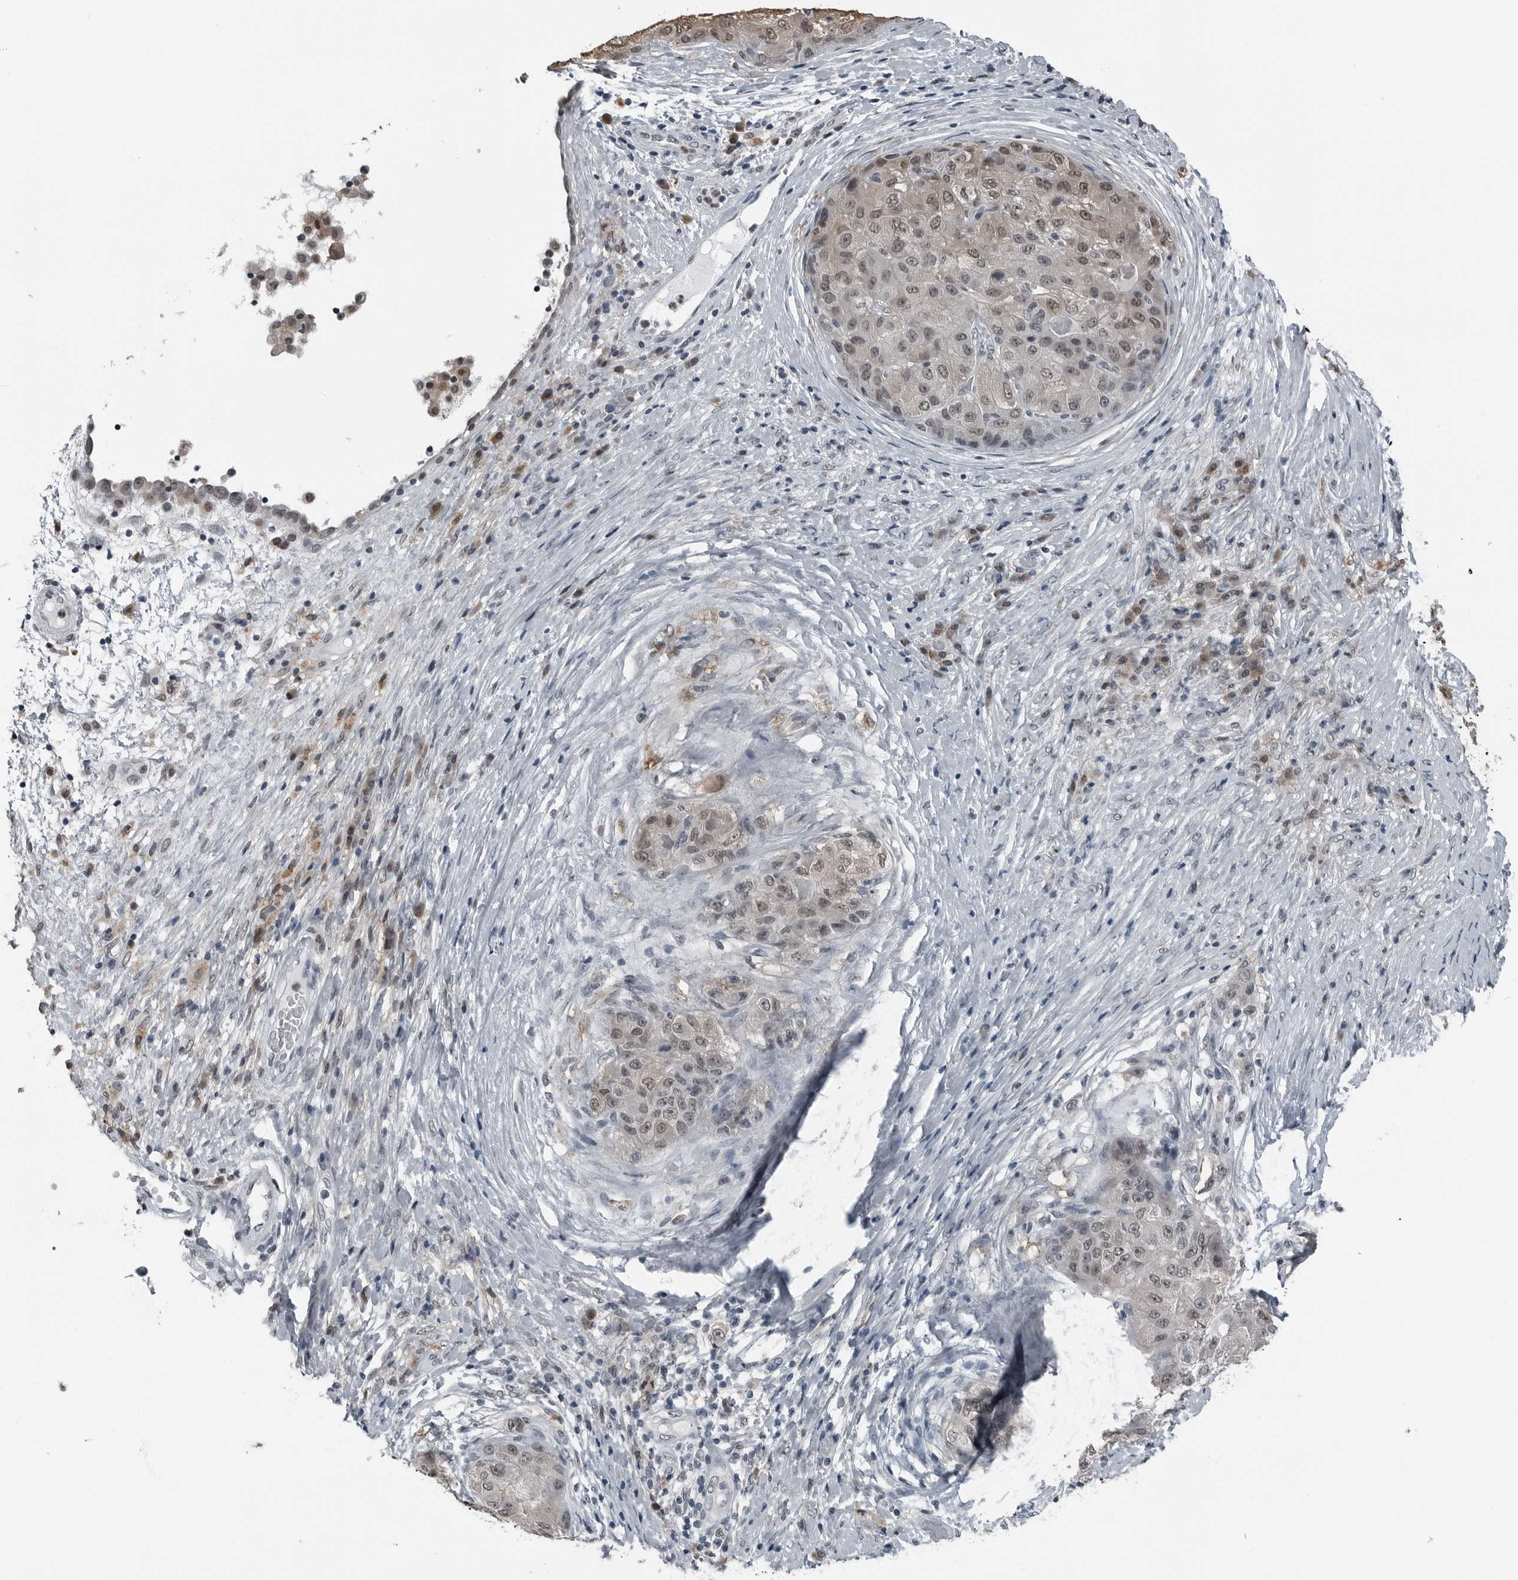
{"staining": {"intensity": "weak", "quantity": ">75%", "location": "nuclear"}, "tissue": "liver cancer", "cell_type": "Tumor cells", "image_type": "cancer", "snomed": [{"axis": "morphology", "description": "Carcinoma, Hepatocellular, NOS"}, {"axis": "topography", "description": "Liver"}], "caption": "Human liver cancer (hepatocellular carcinoma) stained for a protein (brown) reveals weak nuclear positive expression in about >75% of tumor cells.", "gene": "AKR1A1", "patient": {"sex": "male", "age": 80}}